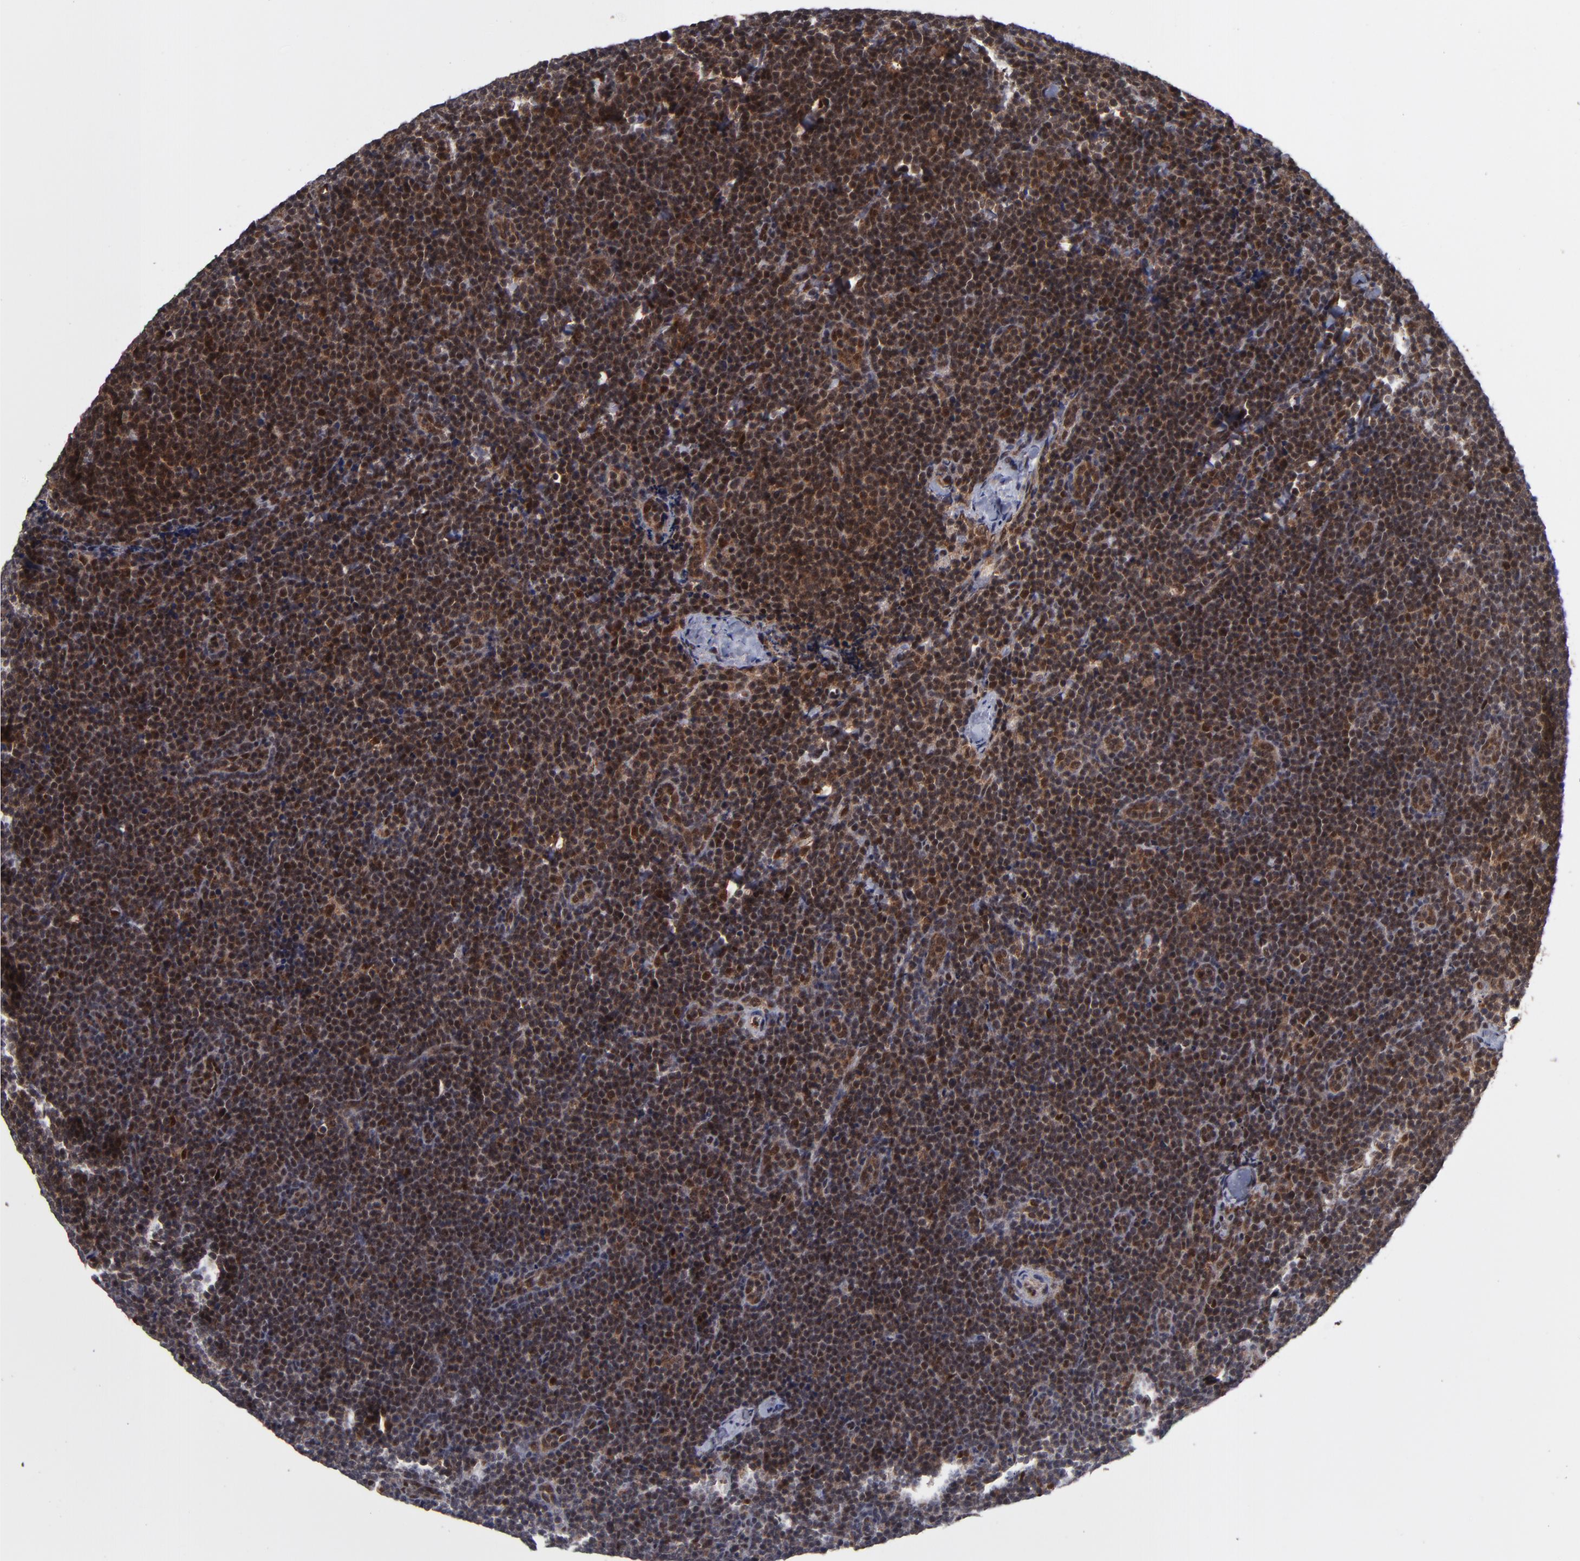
{"staining": {"intensity": "strong", "quantity": ">75%", "location": "cytoplasmic/membranous"}, "tissue": "lymphoma", "cell_type": "Tumor cells", "image_type": "cancer", "snomed": [{"axis": "morphology", "description": "Malignant lymphoma, non-Hodgkin's type, High grade"}, {"axis": "topography", "description": "Lymph node"}], "caption": "Protein expression analysis of human high-grade malignant lymphoma, non-Hodgkin's type reveals strong cytoplasmic/membranous staining in approximately >75% of tumor cells.", "gene": "CUL5", "patient": {"sex": "female", "age": 58}}